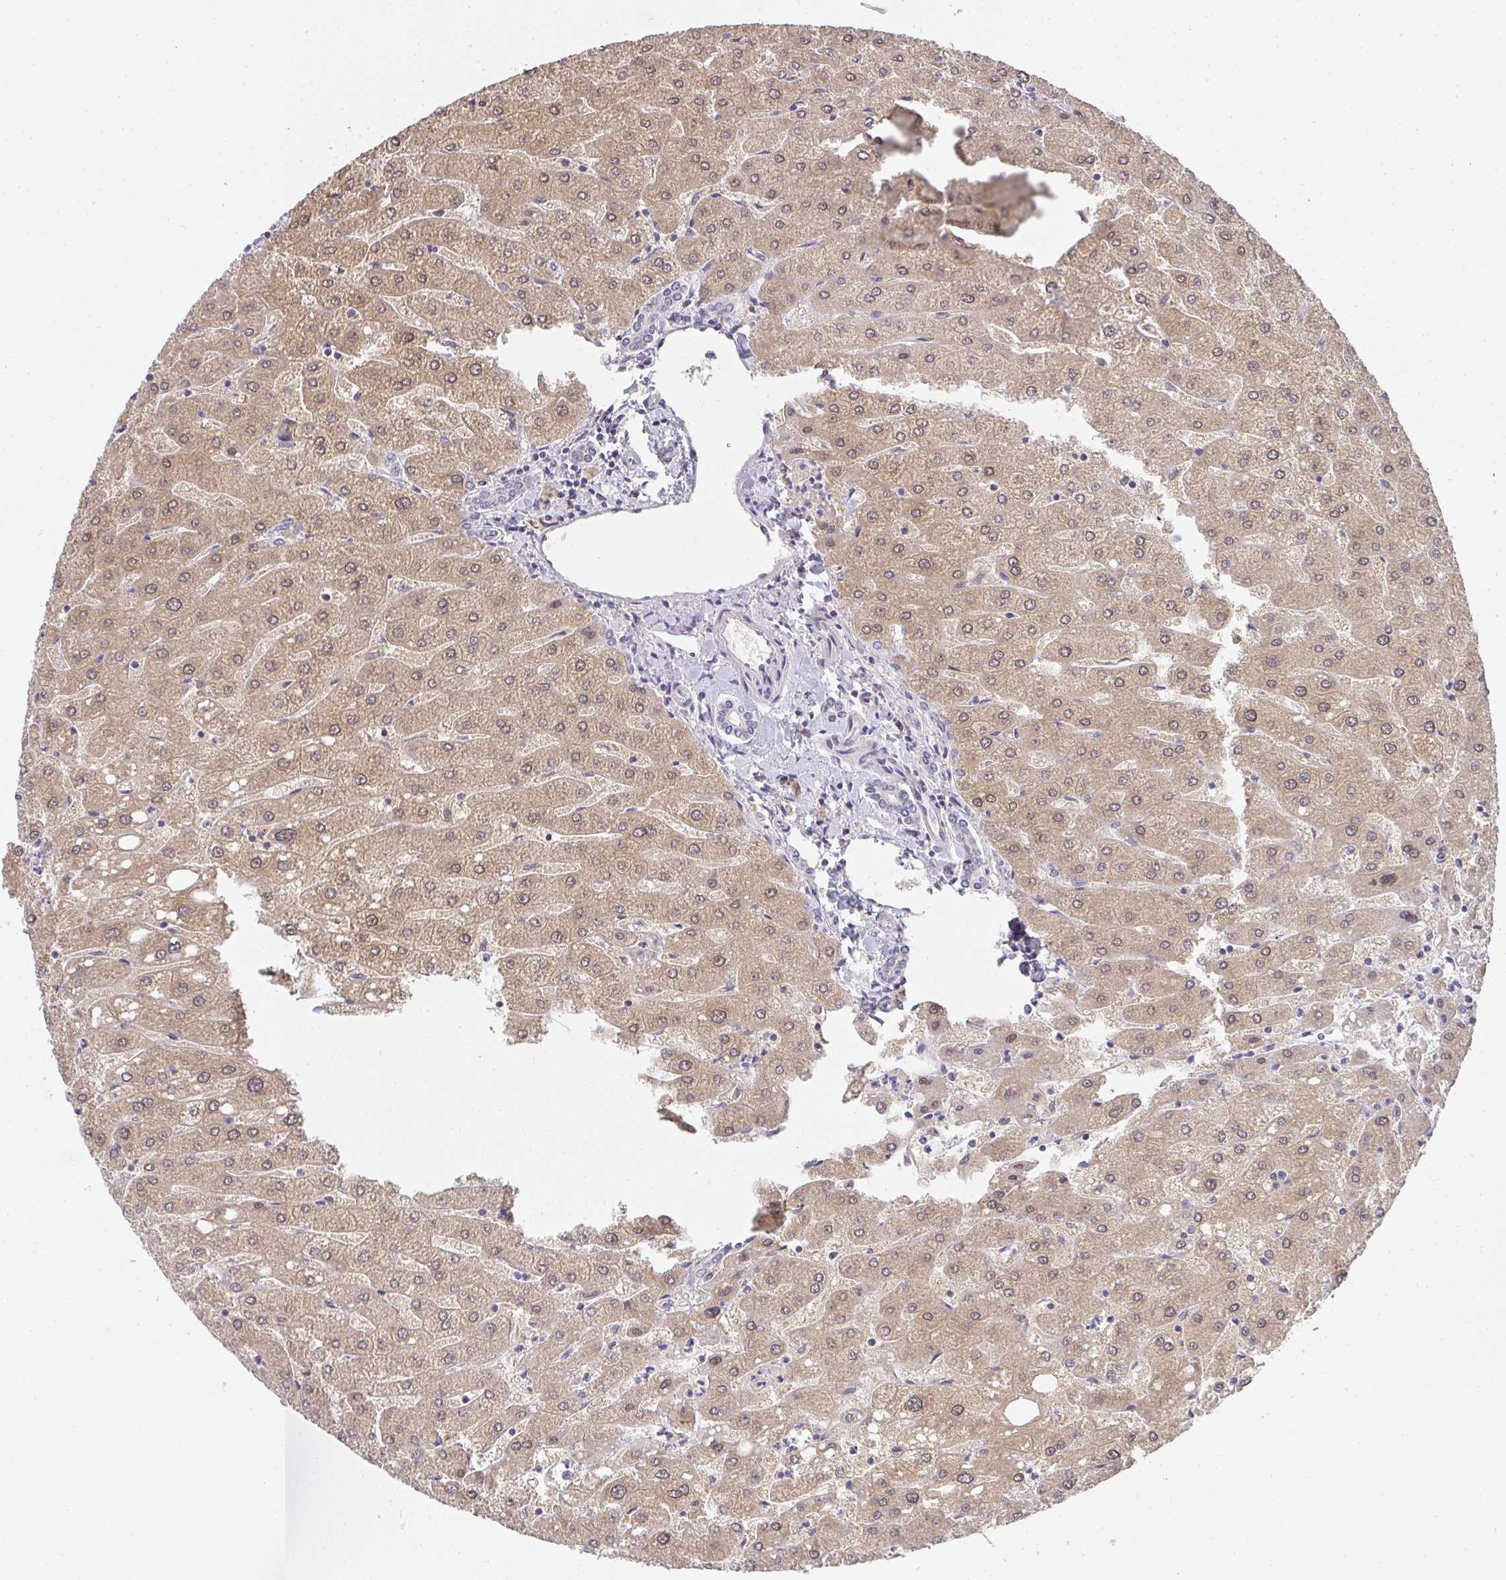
{"staining": {"intensity": "negative", "quantity": "none", "location": "none"}, "tissue": "liver", "cell_type": "Cholangiocytes", "image_type": "normal", "snomed": [{"axis": "morphology", "description": "Normal tissue, NOS"}, {"axis": "topography", "description": "Liver"}], "caption": "This micrograph is of normal liver stained with immunohistochemistry to label a protein in brown with the nuclei are counter-stained blue. There is no expression in cholangiocytes.", "gene": "SLC35B3", "patient": {"sex": "male", "age": 67}}